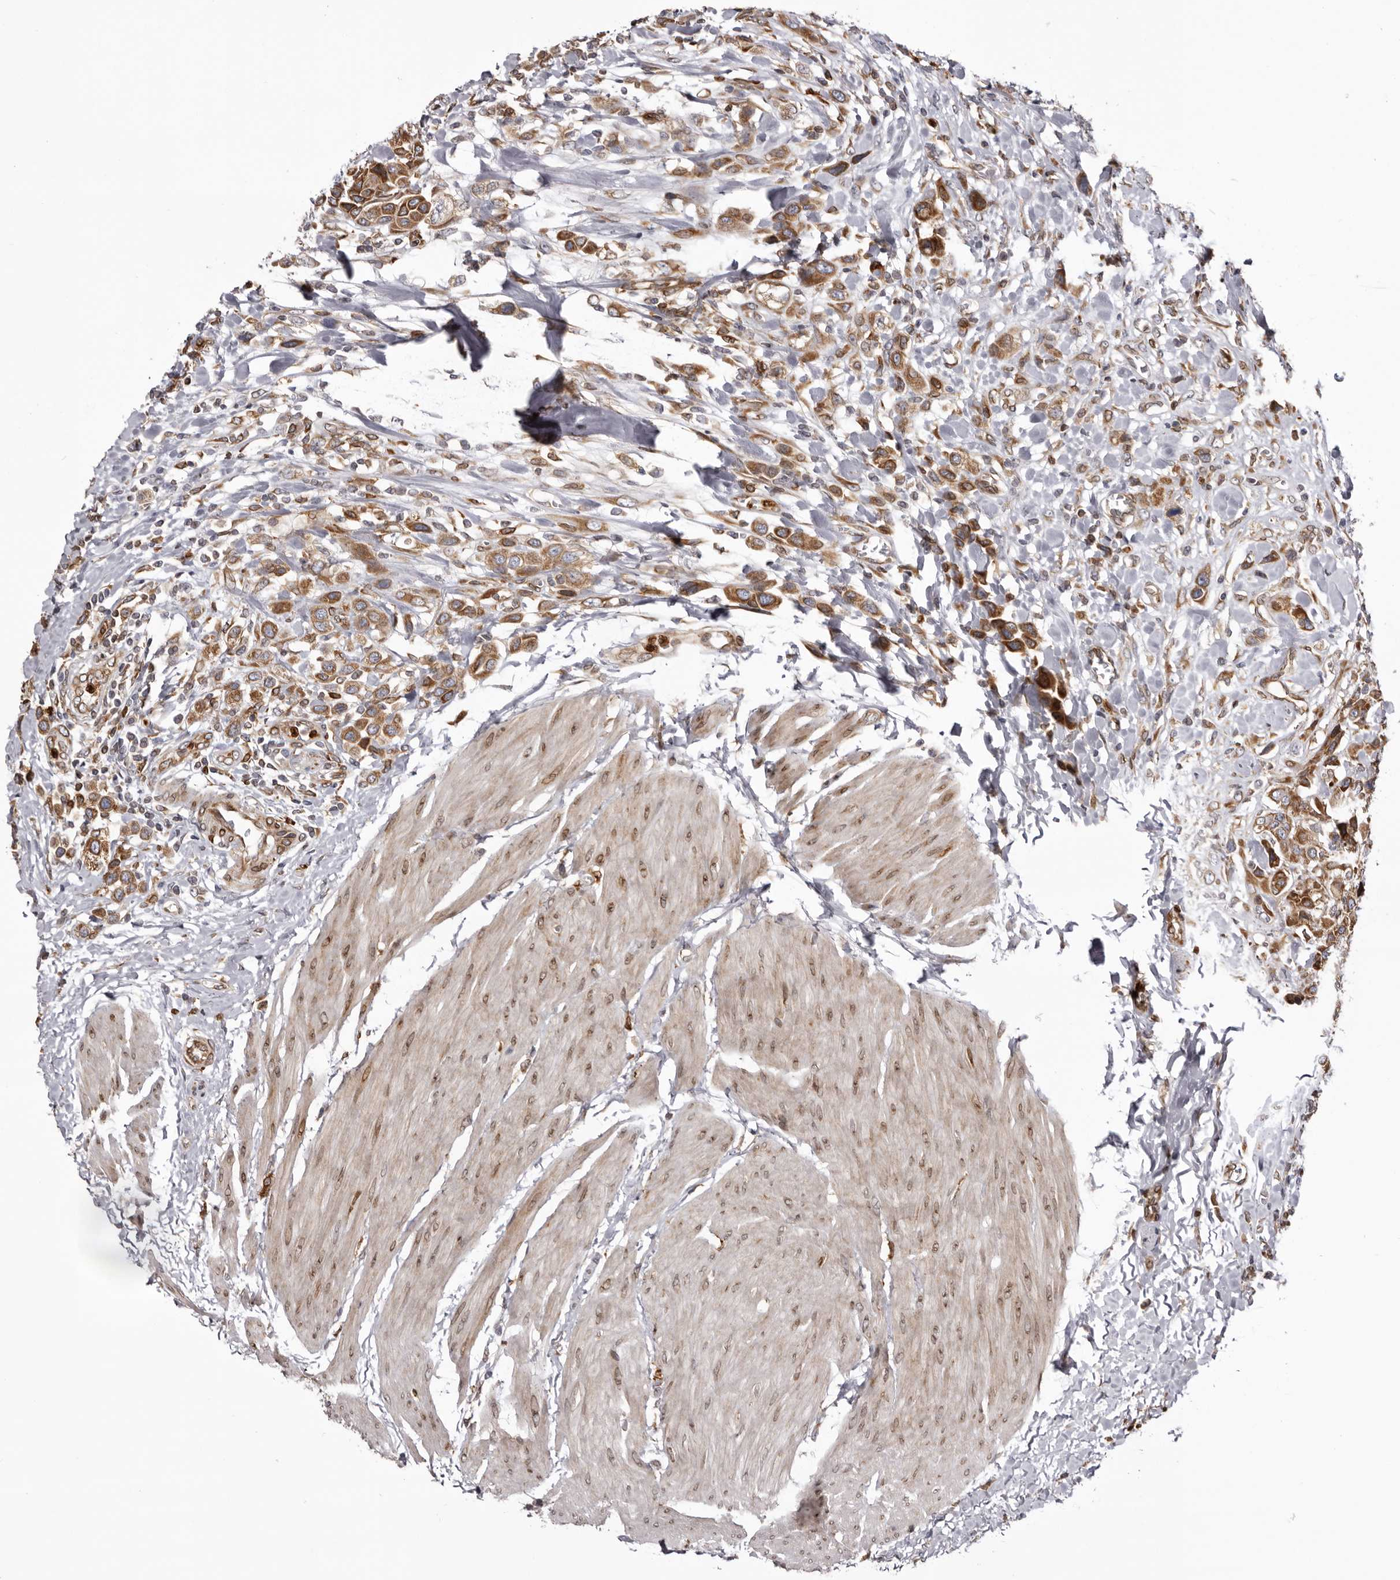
{"staining": {"intensity": "moderate", "quantity": ">75%", "location": "cytoplasmic/membranous"}, "tissue": "urothelial cancer", "cell_type": "Tumor cells", "image_type": "cancer", "snomed": [{"axis": "morphology", "description": "Urothelial carcinoma, High grade"}, {"axis": "topography", "description": "Urinary bladder"}], "caption": "Immunohistochemical staining of urothelial cancer reveals medium levels of moderate cytoplasmic/membranous protein positivity in about >75% of tumor cells.", "gene": "C4orf3", "patient": {"sex": "male", "age": 50}}